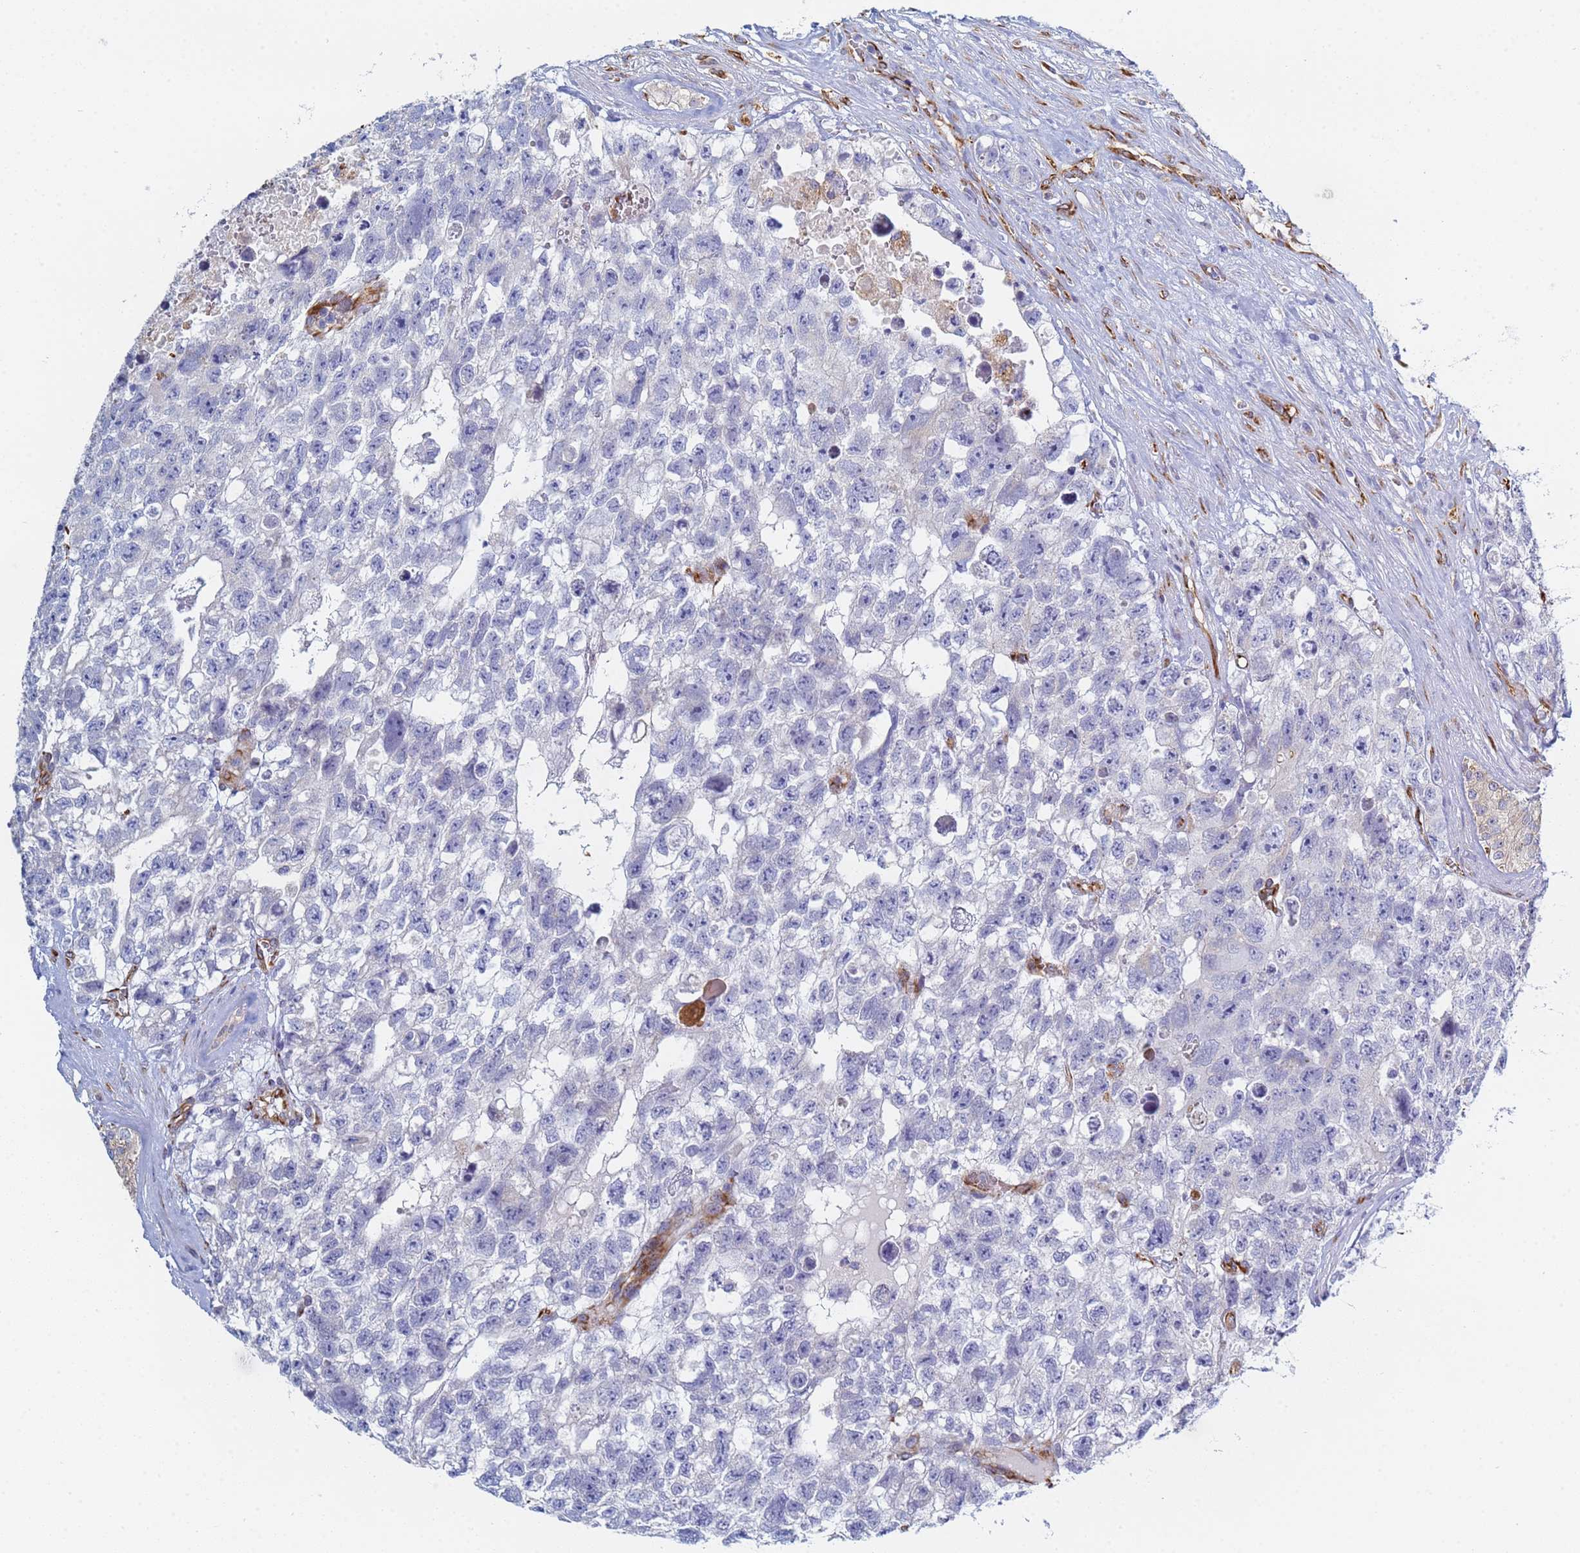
{"staining": {"intensity": "negative", "quantity": "none", "location": "none"}, "tissue": "testis cancer", "cell_type": "Tumor cells", "image_type": "cancer", "snomed": [{"axis": "morphology", "description": "Carcinoma, Embryonal, NOS"}, {"axis": "topography", "description": "Testis"}], "caption": "The photomicrograph shows no staining of tumor cells in testis embryonal carcinoma. The staining is performed using DAB (3,3'-diaminobenzidine) brown chromogen with nuclei counter-stained in using hematoxylin.", "gene": "GDAP2", "patient": {"sex": "male", "age": 26}}